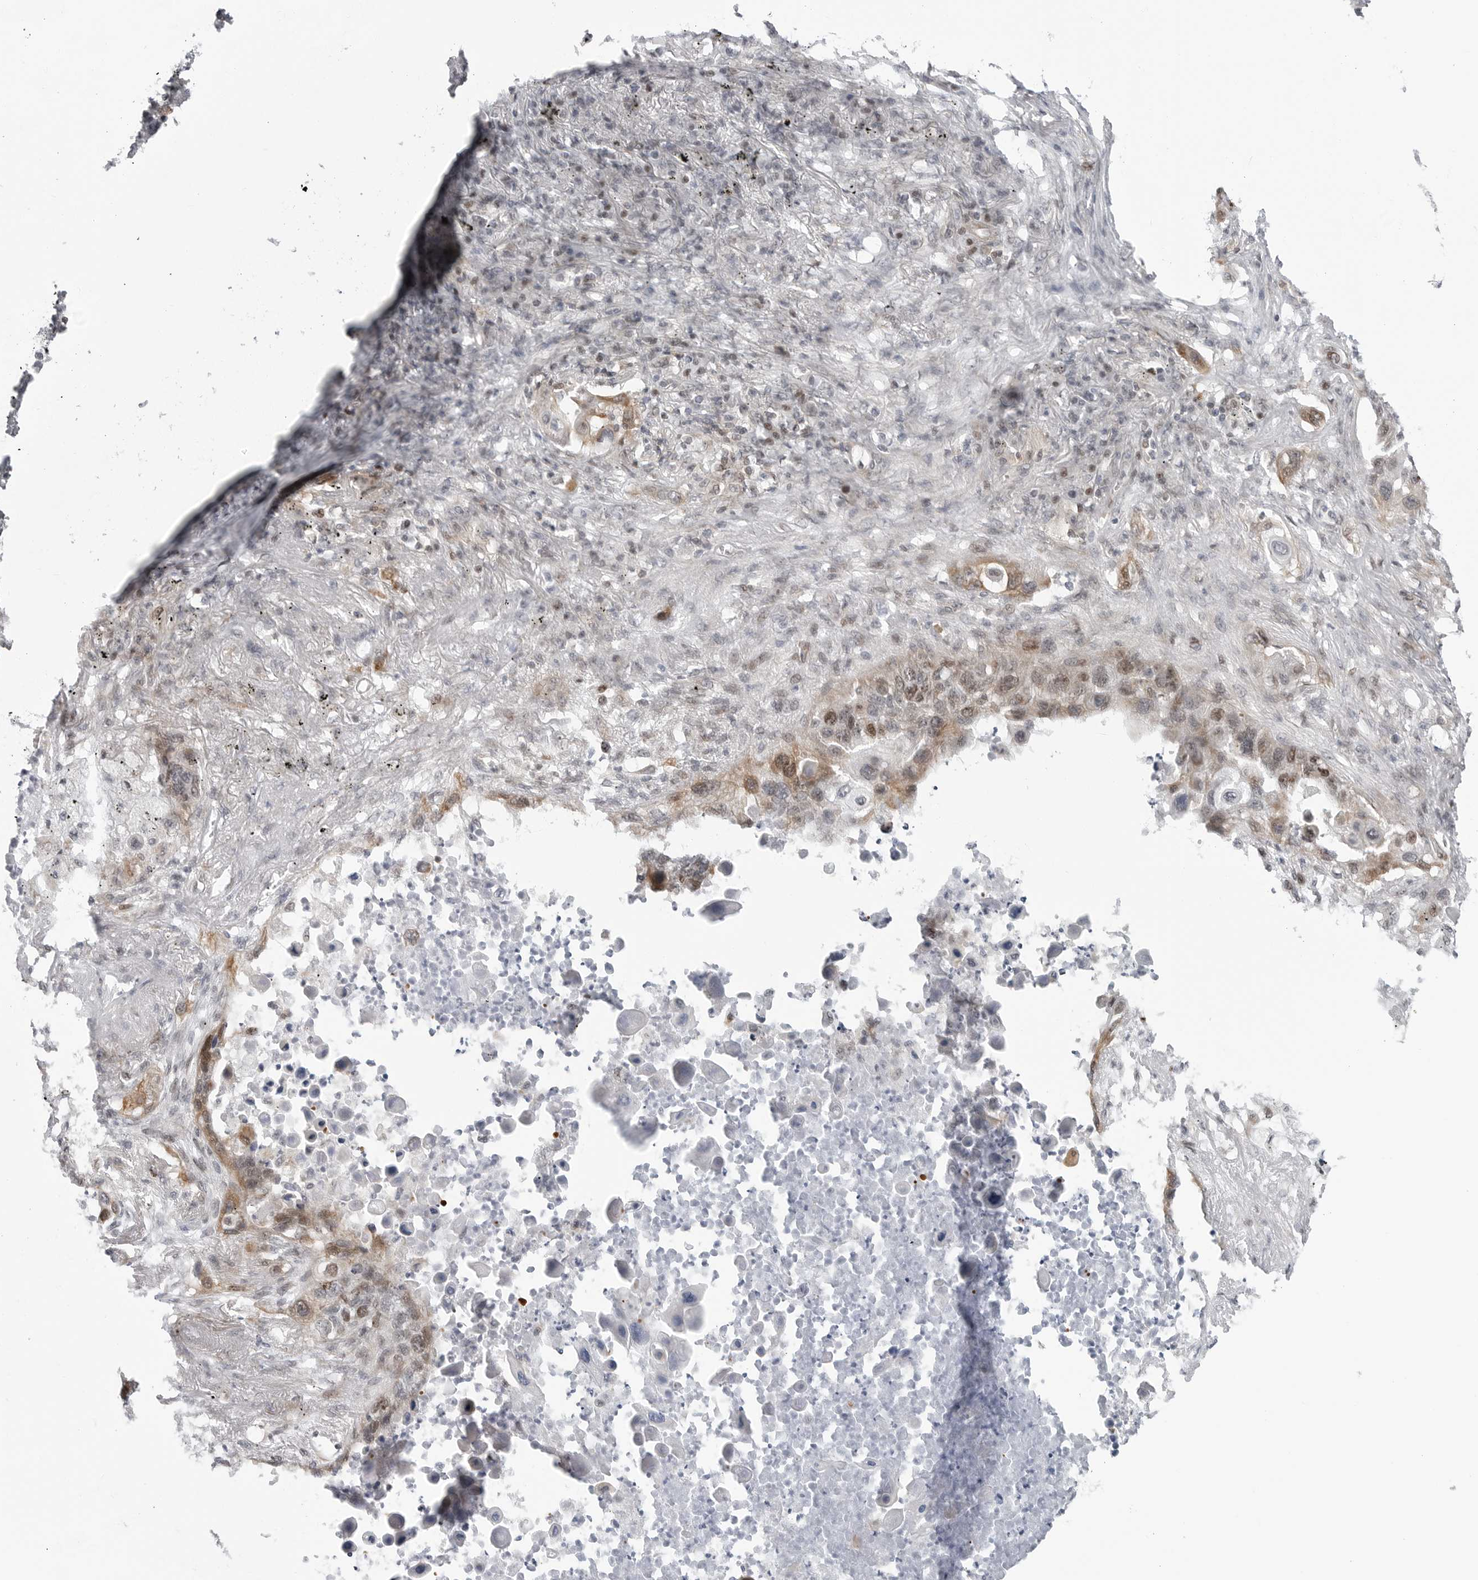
{"staining": {"intensity": "moderate", "quantity": "<25%", "location": "cytoplasmic/membranous,nuclear"}, "tissue": "lung cancer", "cell_type": "Tumor cells", "image_type": "cancer", "snomed": [{"axis": "morphology", "description": "Squamous cell carcinoma, NOS"}, {"axis": "topography", "description": "Lung"}], "caption": "Immunohistochemistry micrograph of human lung cancer (squamous cell carcinoma) stained for a protein (brown), which reveals low levels of moderate cytoplasmic/membranous and nuclear expression in approximately <25% of tumor cells.", "gene": "FAM135B", "patient": {"sex": "female", "age": 63}}